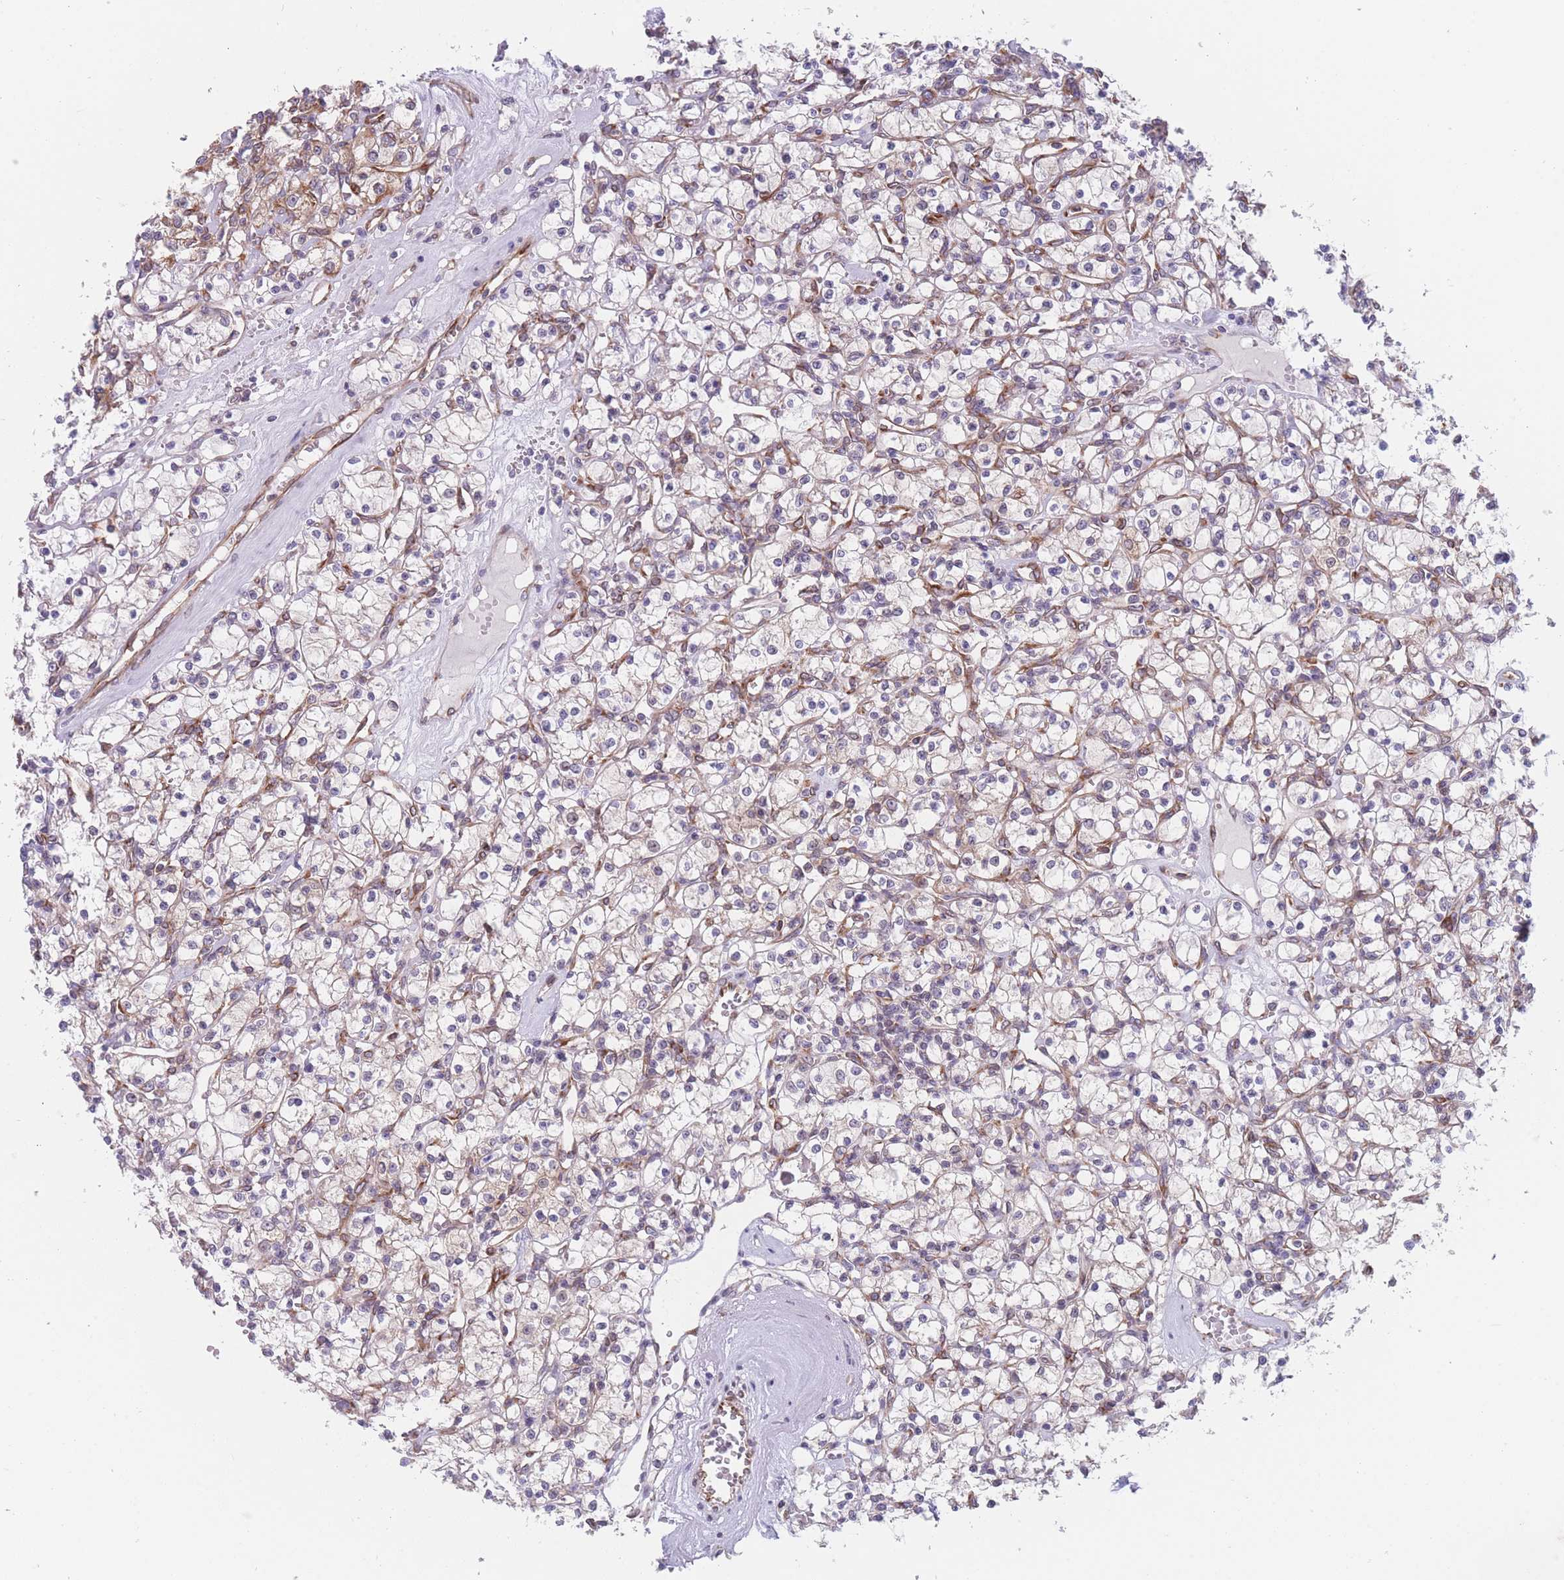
{"staining": {"intensity": "moderate", "quantity": "25%-75%", "location": "cytoplasmic/membranous"}, "tissue": "renal cancer", "cell_type": "Tumor cells", "image_type": "cancer", "snomed": [{"axis": "morphology", "description": "Adenocarcinoma, NOS"}, {"axis": "topography", "description": "Kidney"}], "caption": "Immunohistochemistry (IHC) photomicrograph of neoplastic tissue: human renal cancer (adenocarcinoma) stained using IHC exhibits medium levels of moderate protein expression localized specifically in the cytoplasmic/membranous of tumor cells, appearing as a cytoplasmic/membranous brown color.", "gene": "AK9", "patient": {"sex": "female", "age": 59}}